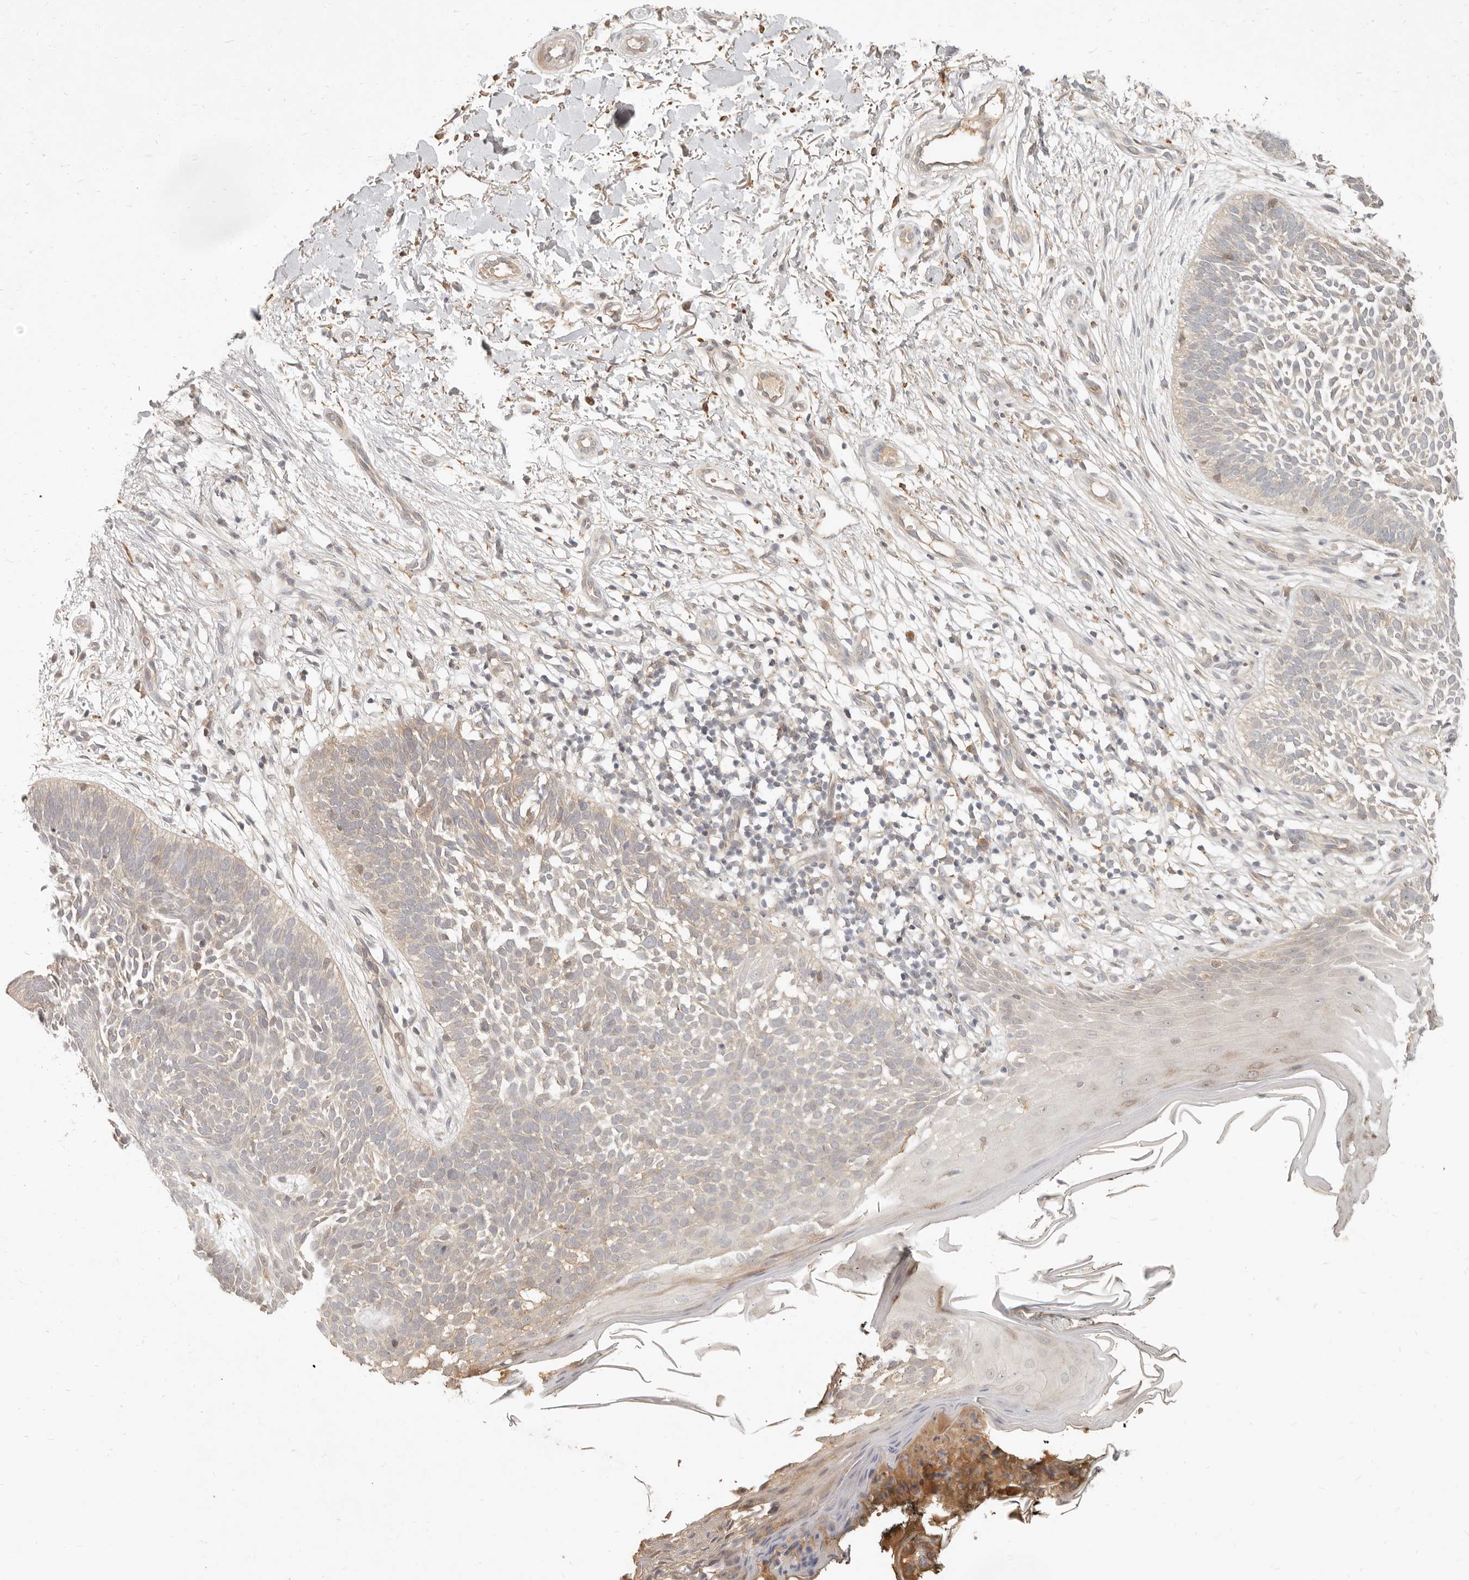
{"staining": {"intensity": "weak", "quantity": "25%-75%", "location": "cytoplasmic/membranous"}, "tissue": "skin cancer", "cell_type": "Tumor cells", "image_type": "cancer", "snomed": [{"axis": "morphology", "description": "Basal cell carcinoma"}, {"axis": "topography", "description": "Skin"}], "caption": "Protein analysis of skin cancer (basal cell carcinoma) tissue displays weak cytoplasmic/membranous positivity in about 25%-75% of tumor cells. (brown staining indicates protein expression, while blue staining denotes nuclei).", "gene": "UBXN11", "patient": {"sex": "female", "age": 64}}